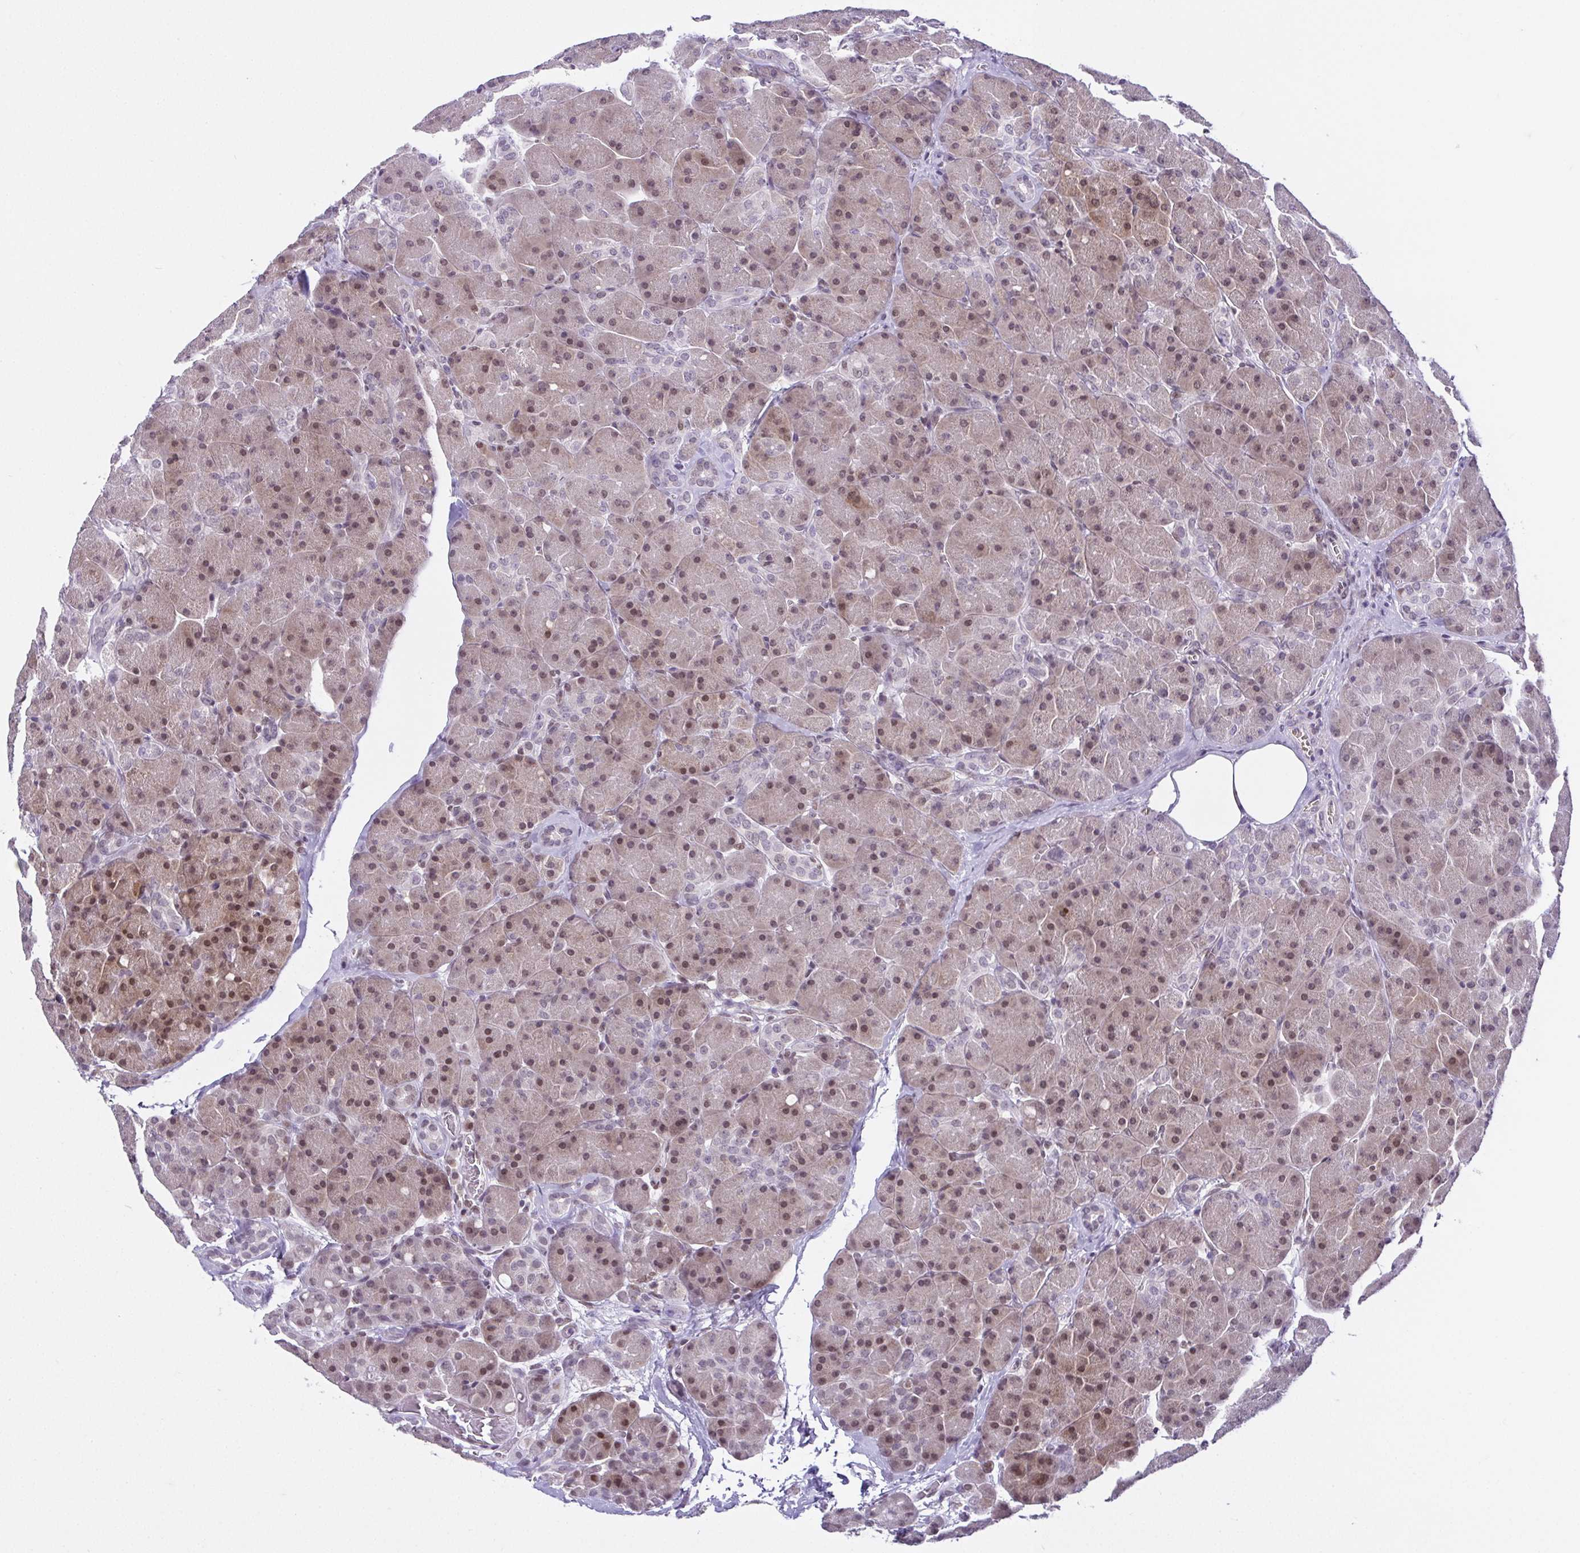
{"staining": {"intensity": "moderate", "quantity": "25%-75%", "location": "nuclear"}, "tissue": "pancreas", "cell_type": "Exocrine glandular cells", "image_type": "normal", "snomed": [{"axis": "morphology", "description": "Normal tissue, NOS"}, {"axis": "topography", "description": "Pancreas"}], "caption": "DAB (3,3'-diaminobenzidine) immunohistochemical staining of benign human pancreas exhibits moderate nuclear protein positivity in approximately 25%-75% of exocrine glandular cells. The staining was performed using DAB to visualize the protein expression in brown, while the nuclei were stained in blue with hematoxylin (Magnification: 20x).", "gene": "RBM3", "patient": {"sex": "male", "age": 55}}